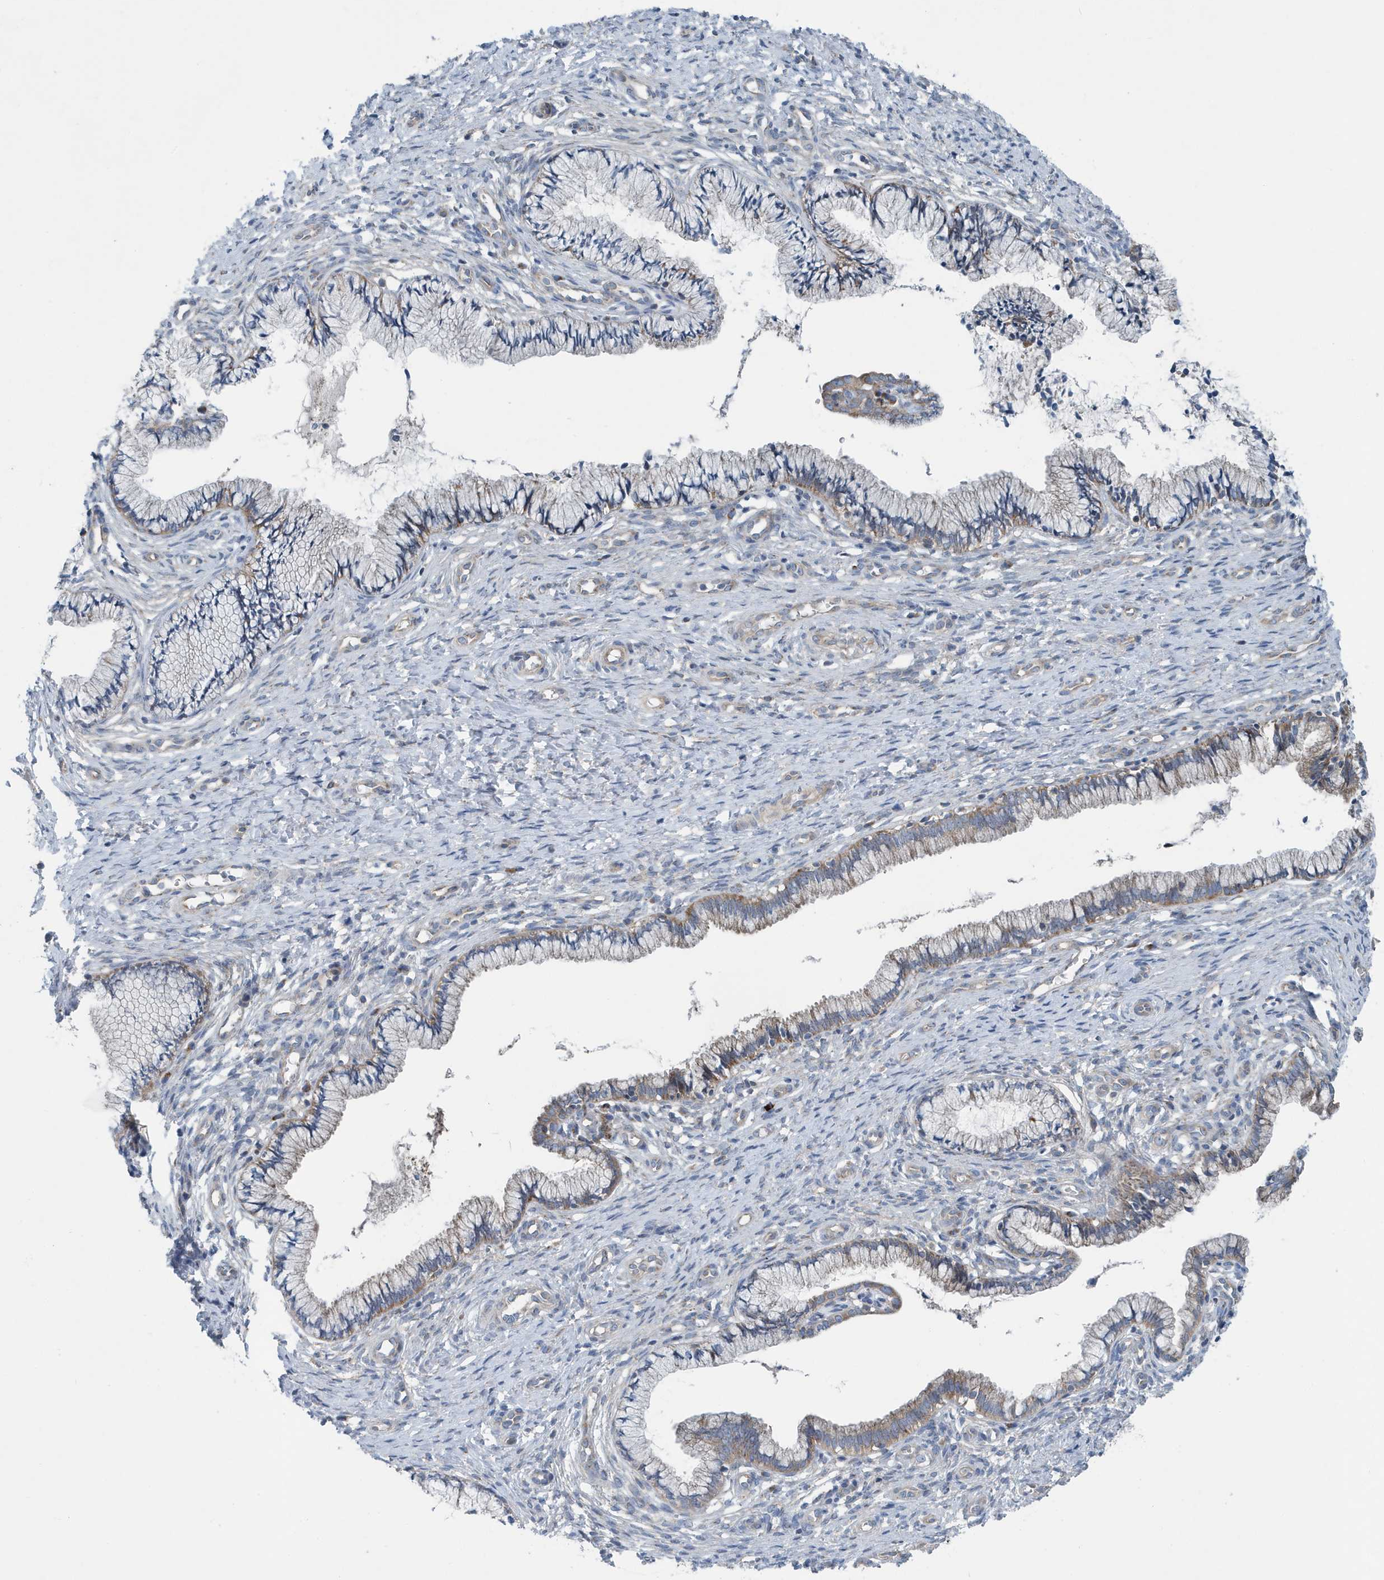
{"staining": {"intensity": "weak", "quantity": "25%-75%", "location": "cytoplasmic/membranous"}, "tissue": "cervix", "cell_type": "Glandular cells", "image_type": "normal", "snomed": [{"axis": "morphology", "description": "Normal tissue, NOS"}, {"axis": "topography", "description": "Cervix"}], "caption": "A micrograph of human cervix stained for a protein shows weak cytoplasmic/membranous brown staining in glandular cells. (DAB IHC, brown staining for protein, blue staining for nuclei).", "gene": "PPM1M", "patient": {"sex": "female", "age": 36}}